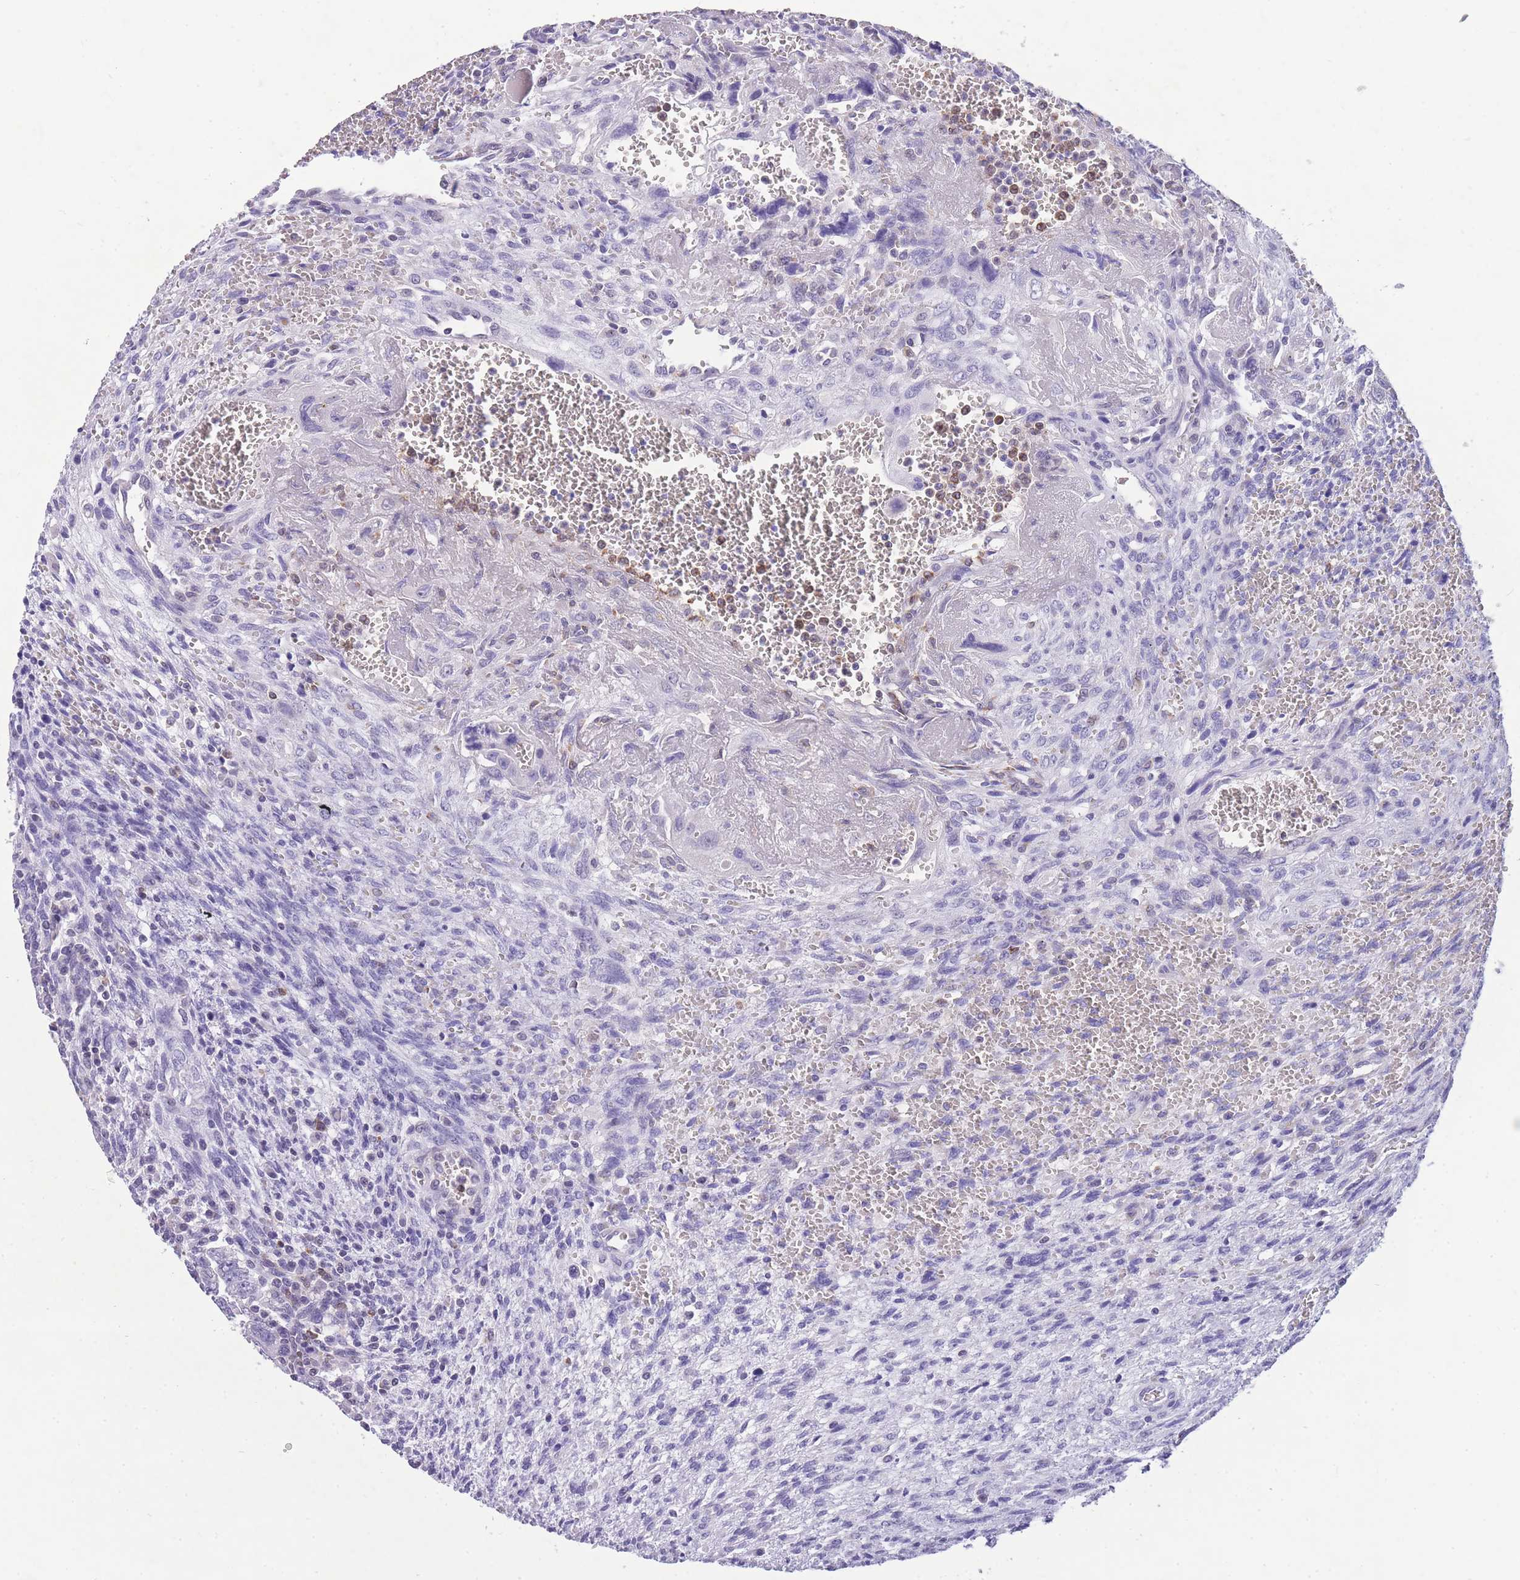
{"staining": {"intensity": "negative", "quantity": "none", "location": "none"}, "tissue": "testis cancer", "cell_type": "Tumor cells", "image_type": "cancer", "snomed": [{"axis": "morphology", "description": "Carcinoma, Embryonal, NOS"}, {"axis": "topography", "description": "Testis"}], "caption": "DAB immunohistochemical staining of testis embryonal carcinoma reveals no significant staining in tumor cells. Brightfield microscopy of IHC stained with DAB (3,3'-diaminobenzidine) (brown) and hematoxylin (blue), captured at high magnification.", "gene": "ZNF662", "patient": {"sex": "male", "age": 28}}